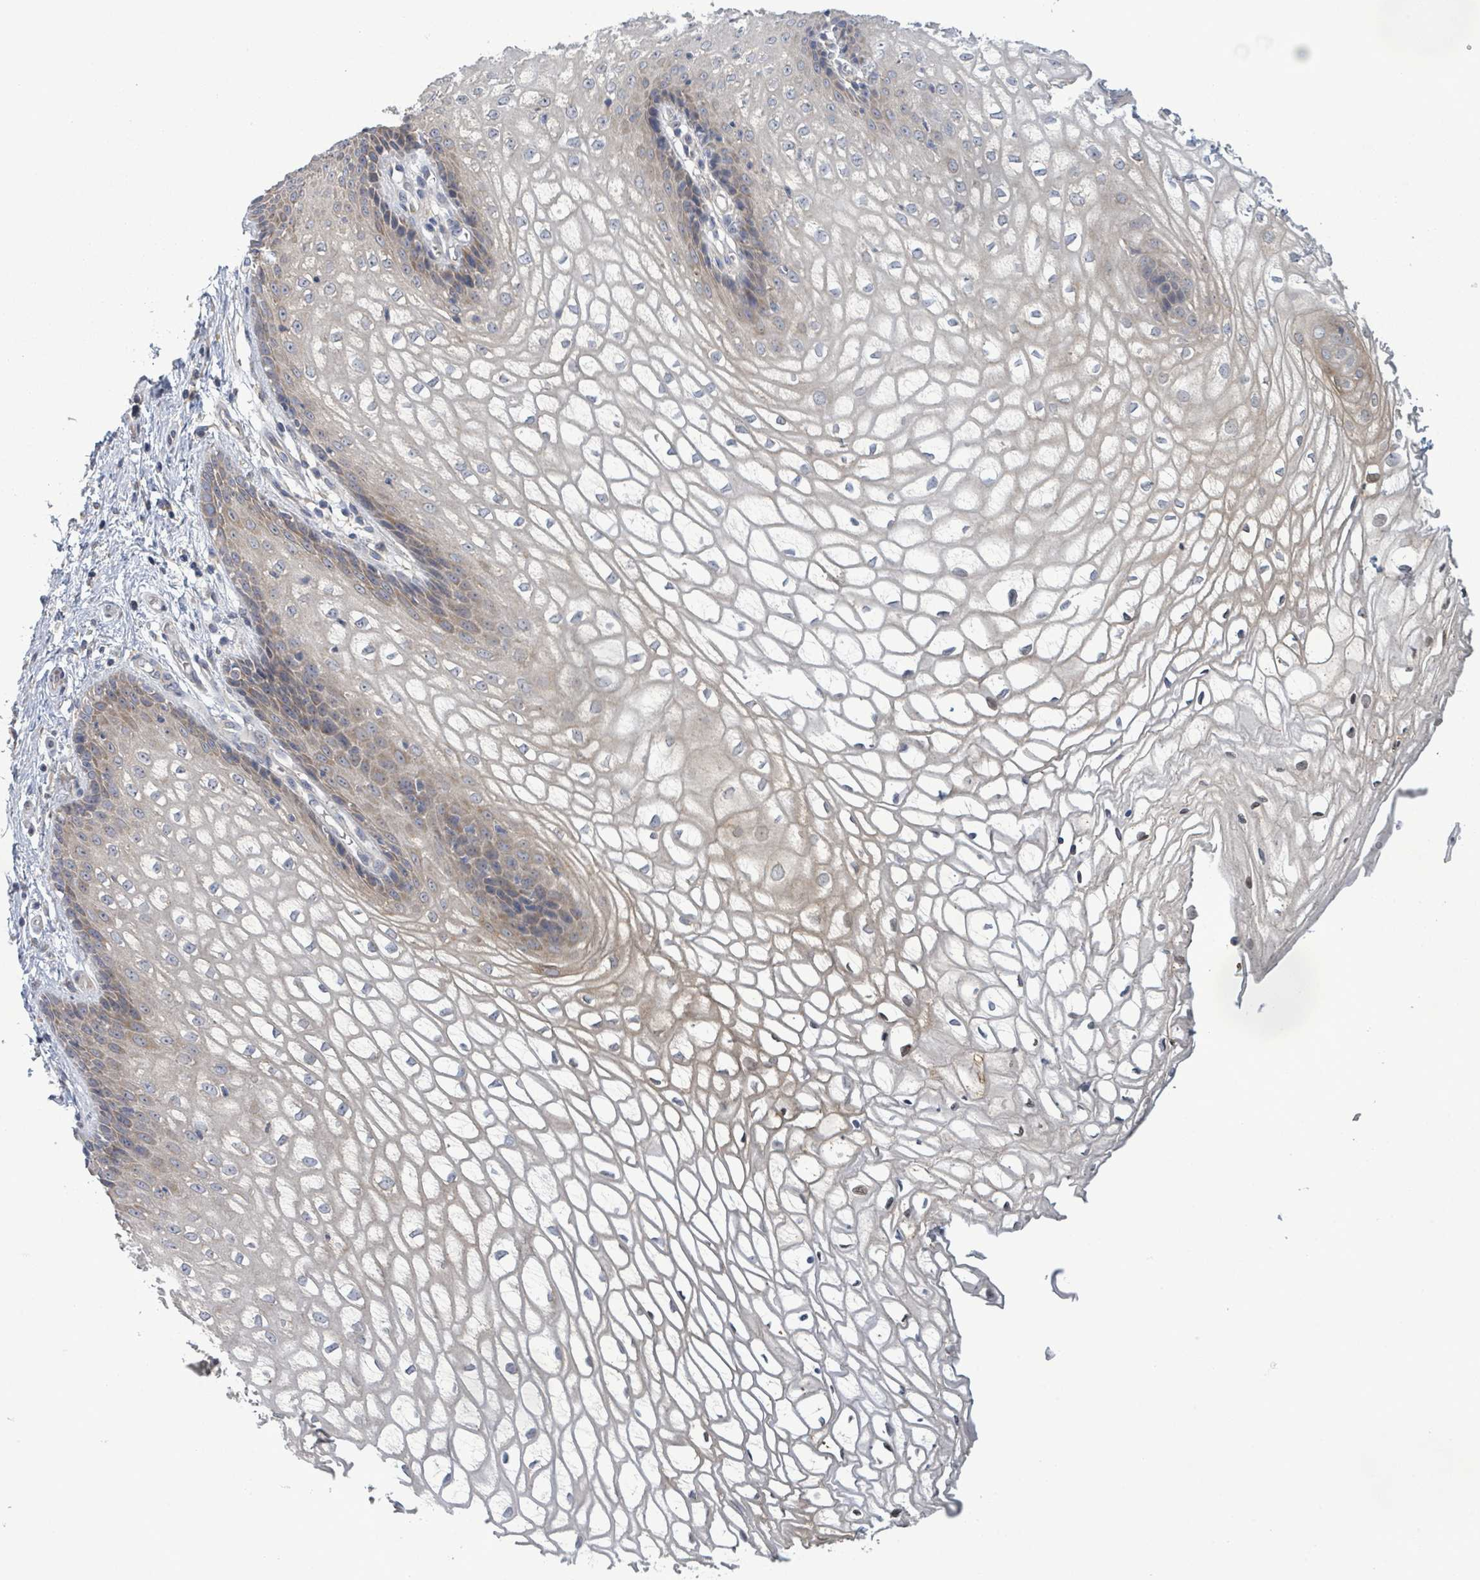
{"staining": {"intensity": "weak", "quantity": "<25%", "location": "cytoplasmic/membranous"}, "tissue": "vagina", "cell_type": "Squamous epithelial cells", "image_type": "normal", "snomed": [{"axis": "morphology", "description": "Normal tissue, NOS"}, {"axis": "topography", "description": "Vagina"}], "caption": "Immunohistochemistry photomicrograph of normal vagina stained for a protein (brown), which reveals no staining in squamous epithelial cells.", "gene": "ATP13A1", "patient": {"sex": "female", "age": 34}}